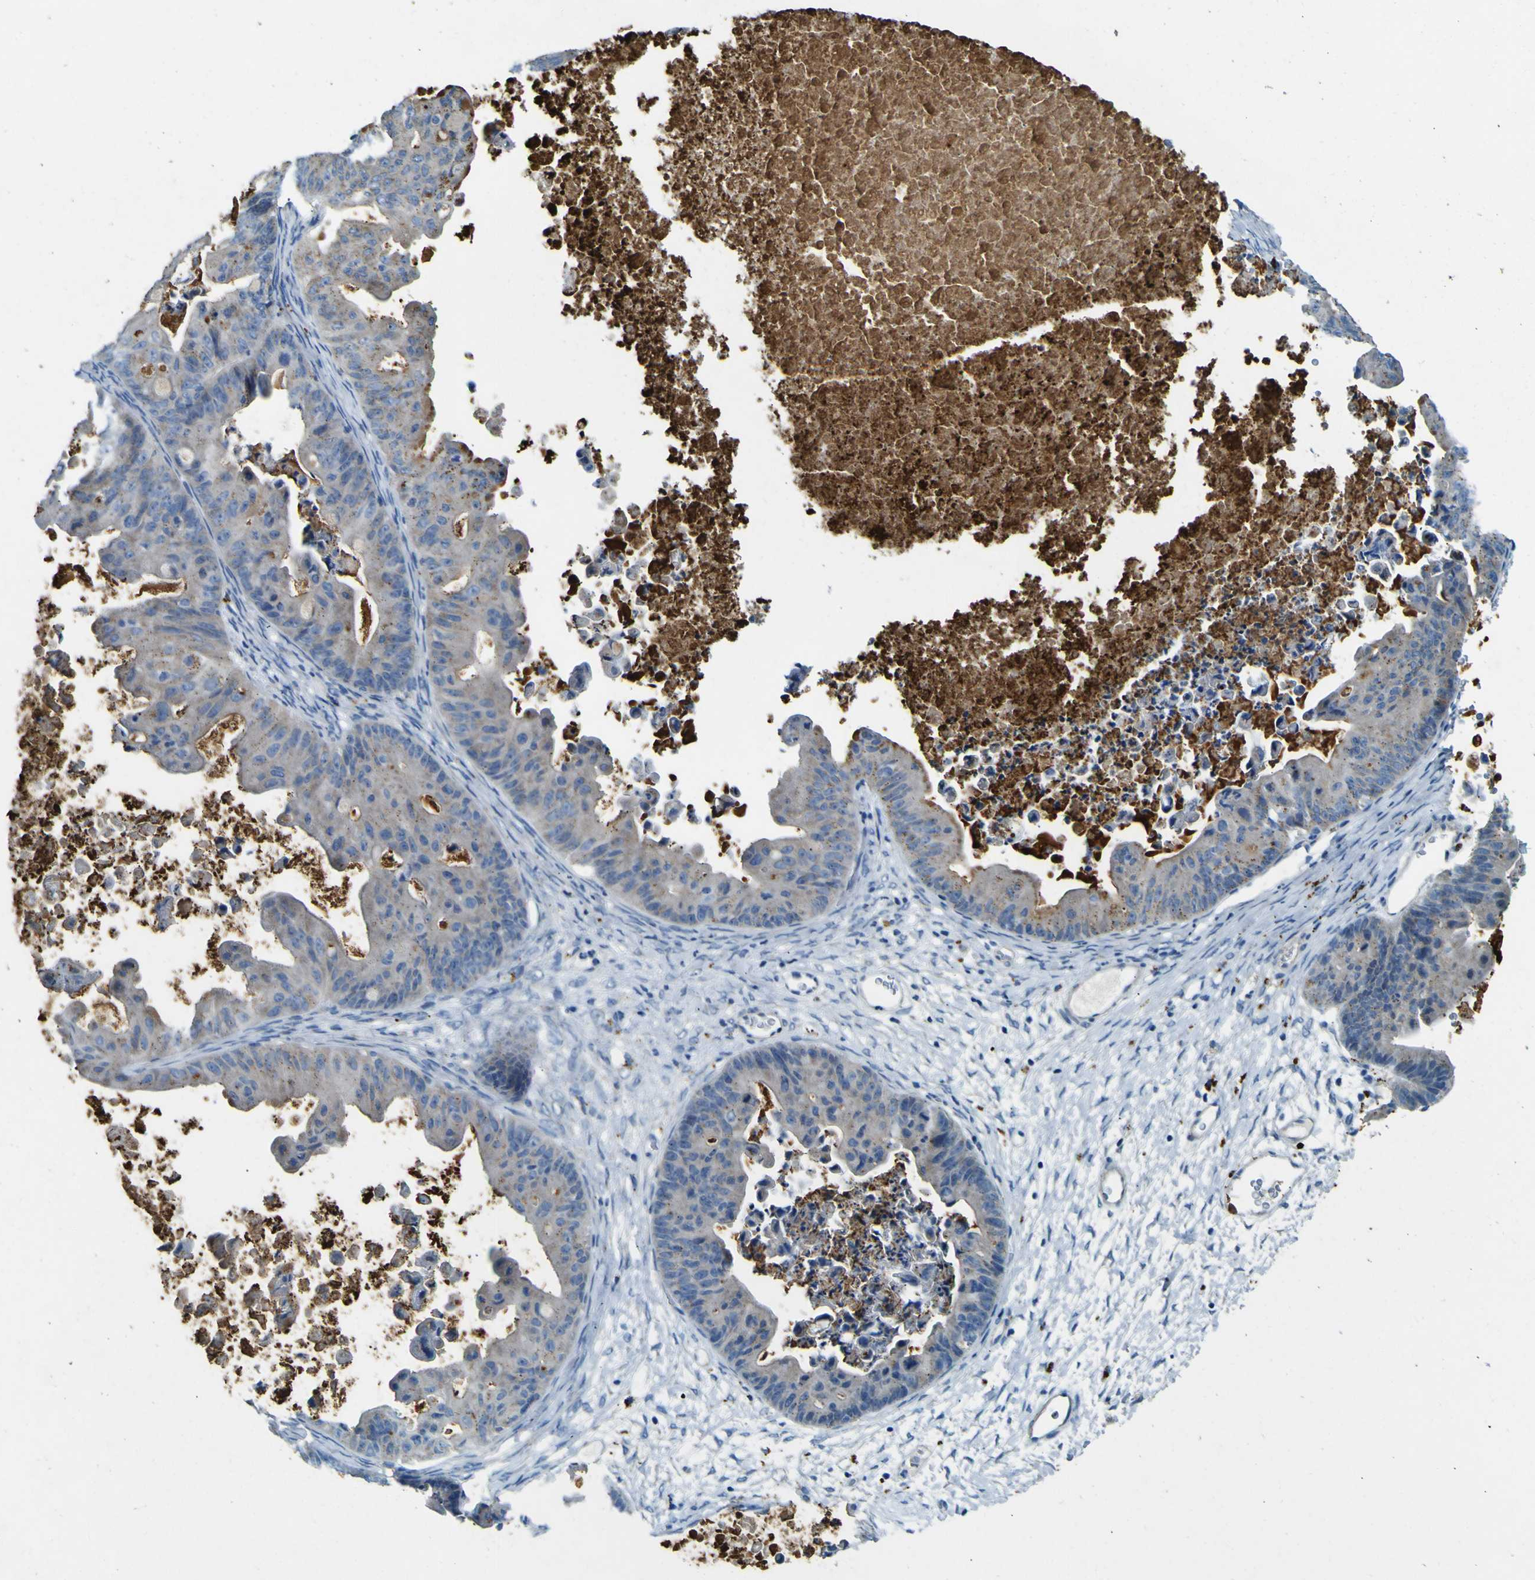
{"staining": {"intensity": "moderate", "quantity": "25%-75%", "location": "cytoplasmic/membranous"}, "tissue": "ovarian cancer", "cell_type": "Tumor cells", "image_type": "cancer", "snomed": [{"axis": "morphology", "description": "Cystadenocarcinoma, mucinous, NOS"}, {"axis": "topography", "description": "Ovary"}], "caption": "High-magnification brightfield microscopy of ovarian cancer (mucinous cystadenocarcinoma) stained with DAB (3,3'-diaminobenzidine) (brown) and counterstained with hematoxylin (blue). tumor cells exhibit moderate cytoplasmic/membranous staining is present in approximately25%-75% of cells.", "gene": "PDE9A", "patient": {"sex": "female", "age": 37}}